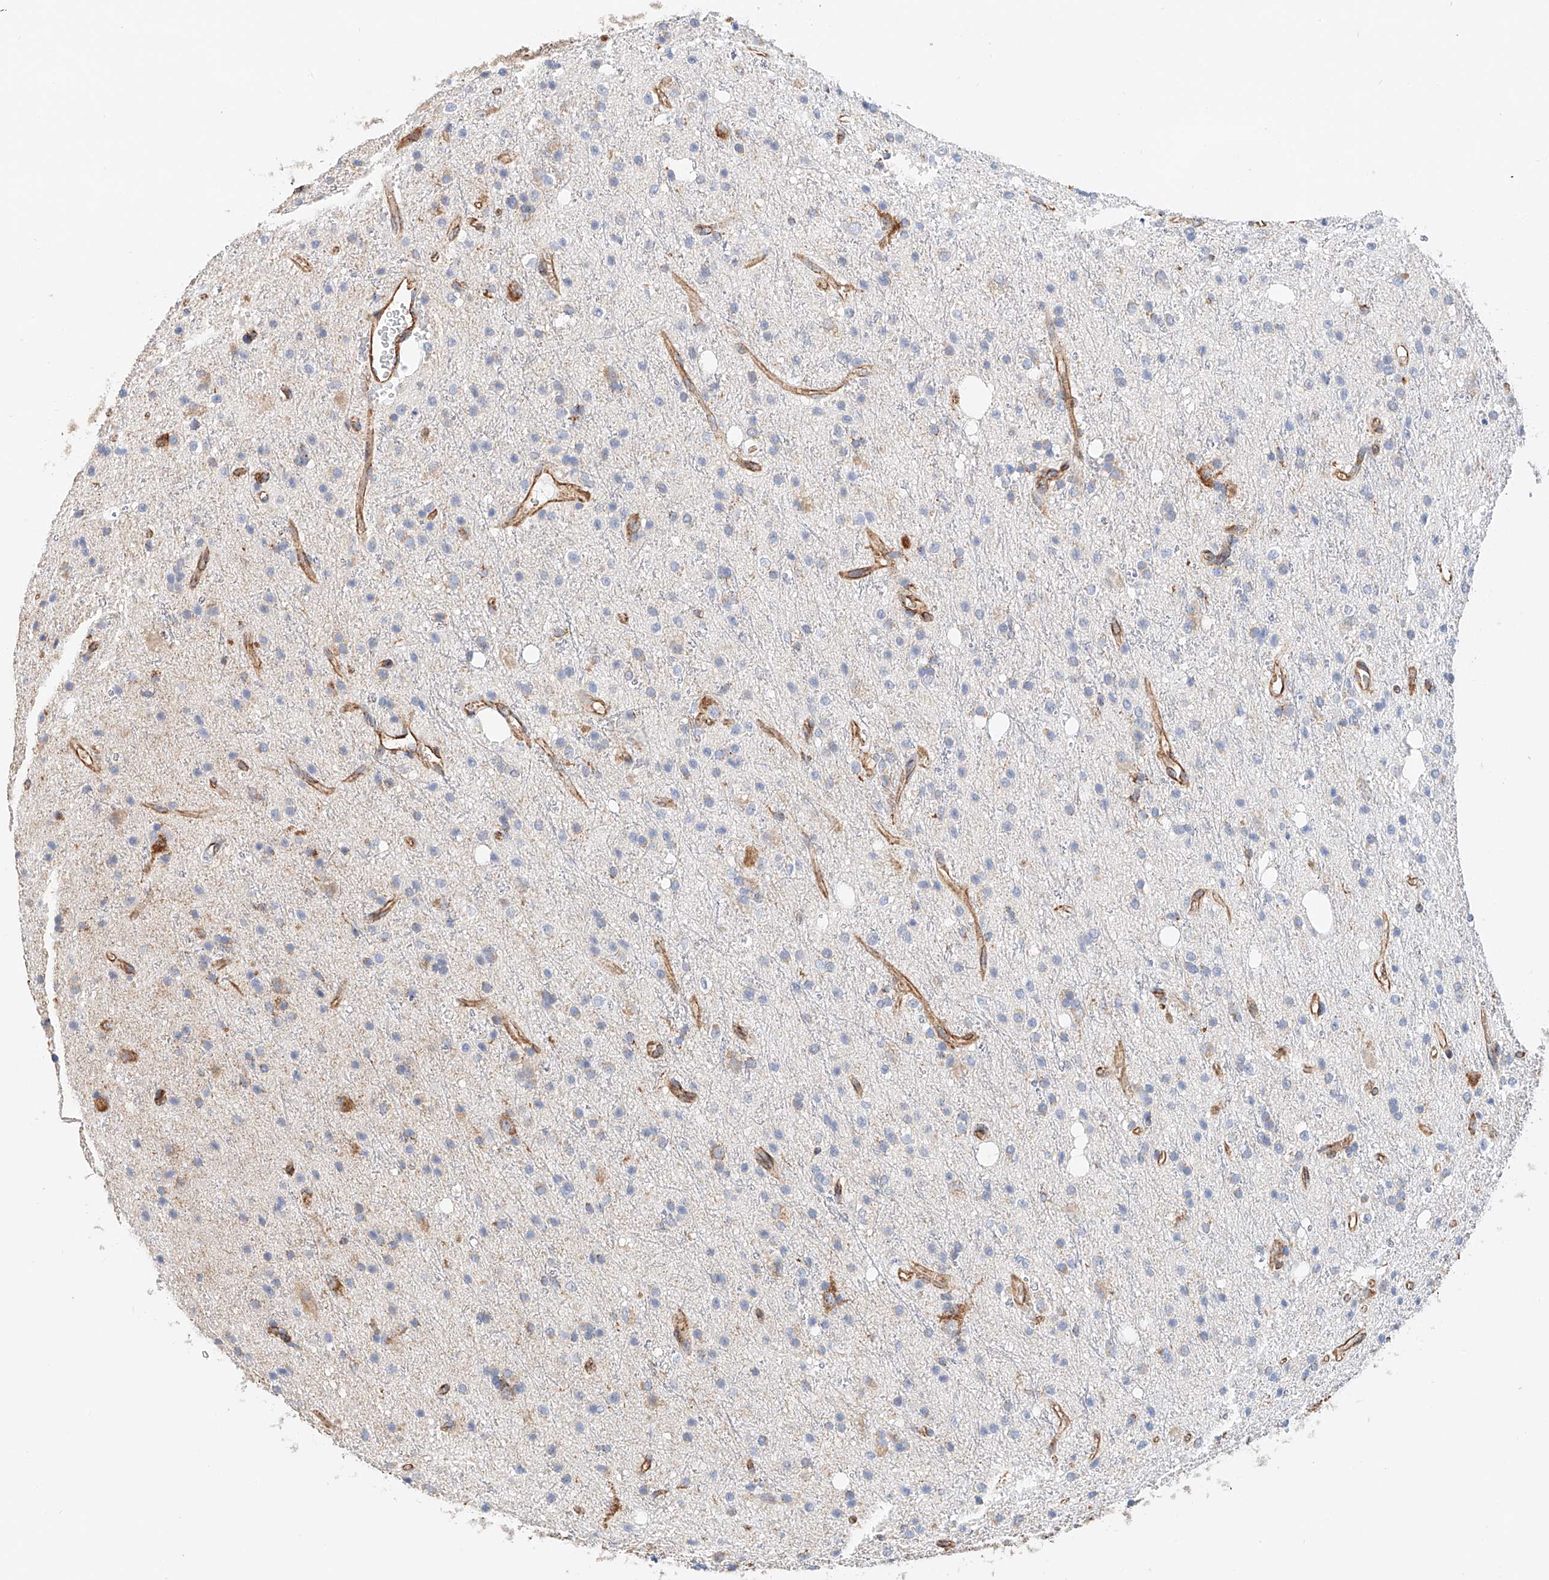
{"staining": {"intensity": "negative", "quantity": "none", "location": "none"}, "tissue": "glioma", "cell_type": "Tumor cells", "image_type": "cancer", "snomed": [{"axis": "morphology", "description": "Glioma, malignant, High grade"}, {"axis": "topography", "description": "Brain"}], "caption": "Glioma was stained to show a protein in brown. There is no significant positivity in tumor cells.", "gene": "NDUFV3", "patient": {"sex": "male", "age": 47}}